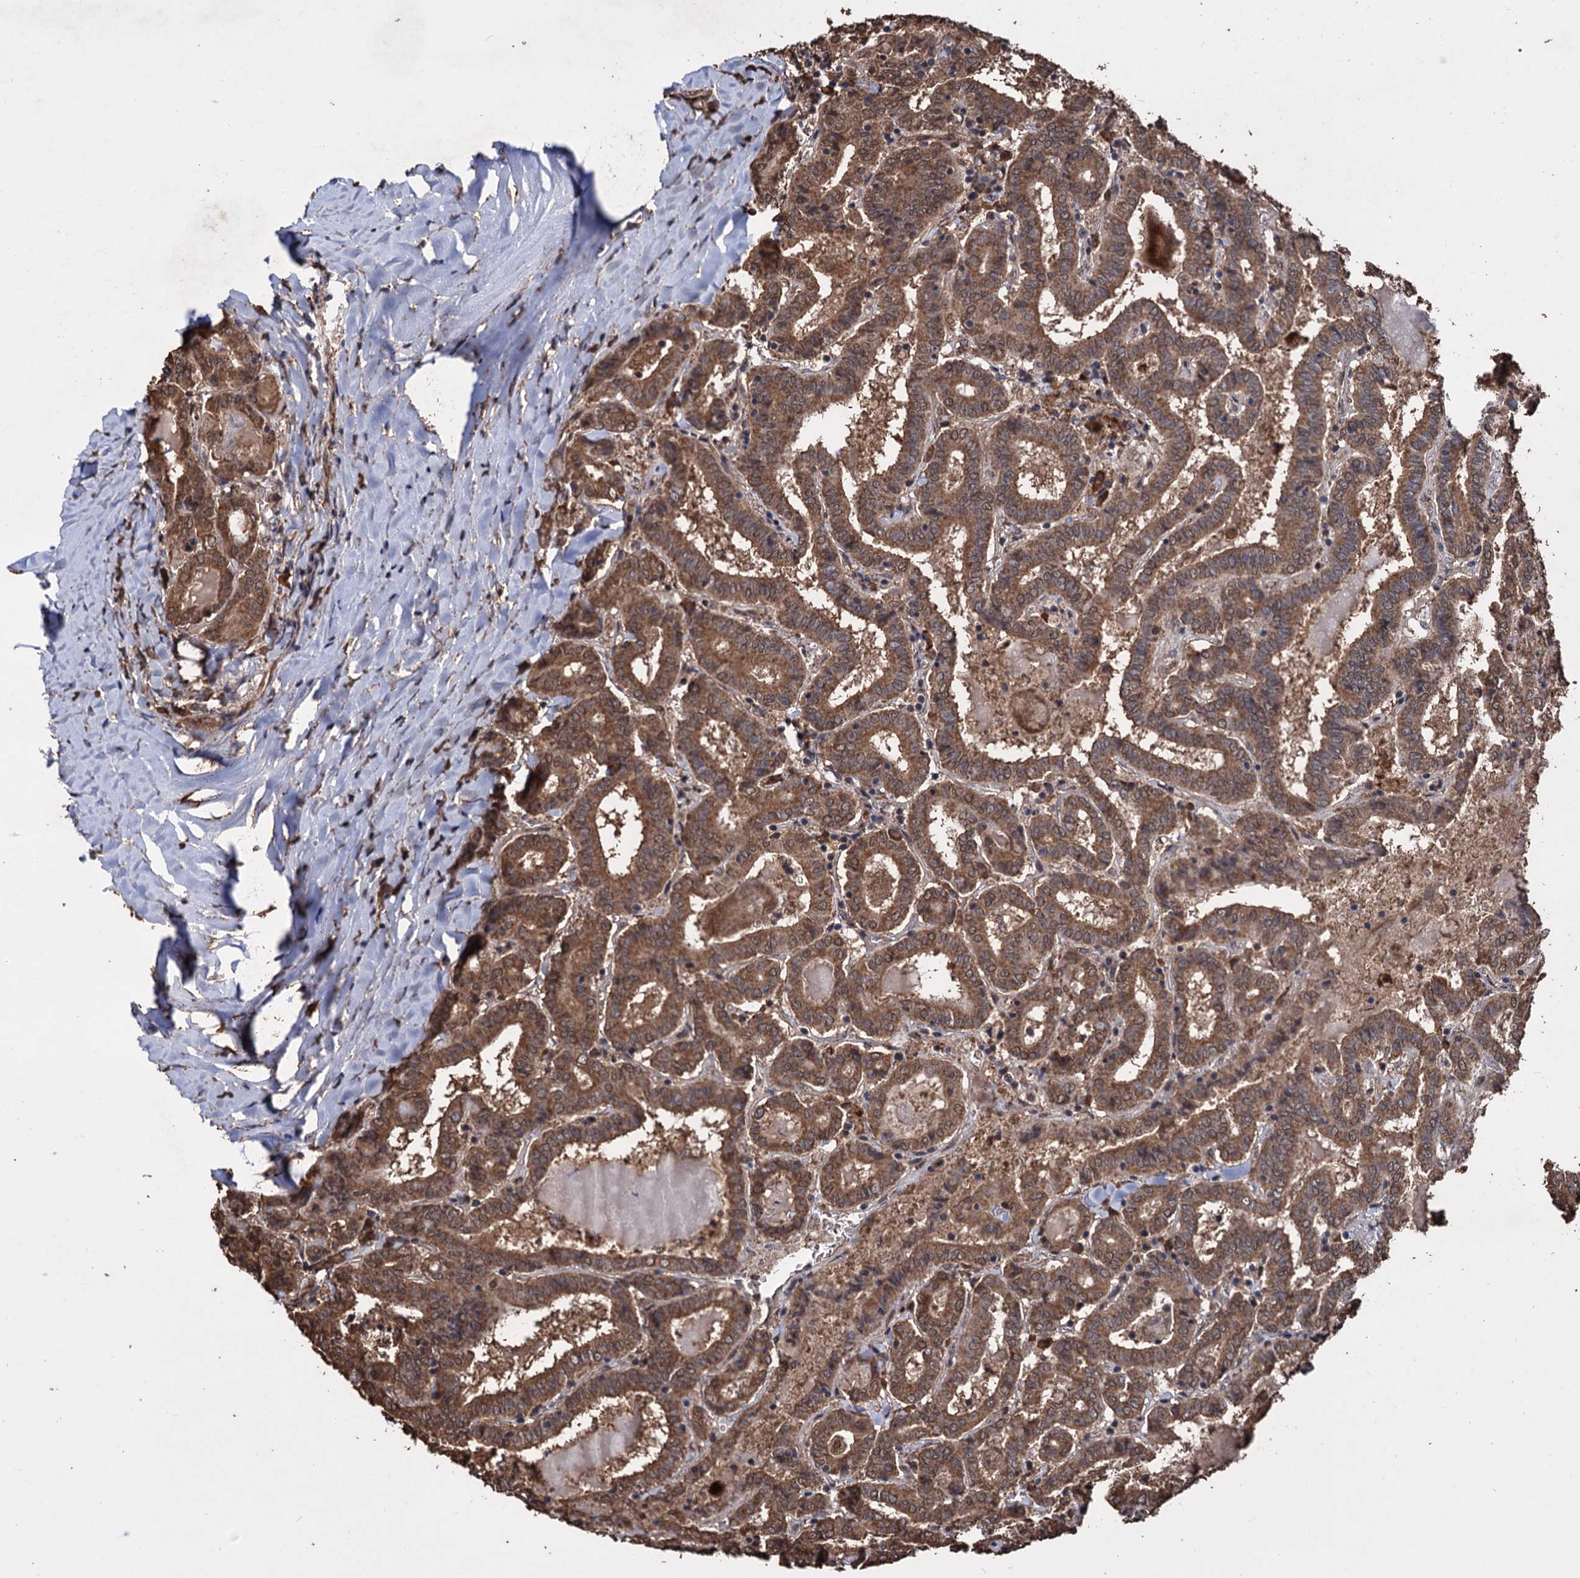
{"staining": {"intensity": "moderate", "quantity": ">75%", "location": "cytoplasmic/membranous,nuclear"}, "tissue": "thyroid cancer", "cell_type": "Tumor cells", "image_type": "cancer", "snomed": [{"axis": "morphology", "description": "Papillary adenocarcinoma, NOS"}, {"axis": "topography", "description": "Thyroid gland"}], "caption": "An image of thyroid cancer stained for a protein exhibits moderate cytoplasmic/membranous and nuclear brown staining in tumor cells. (brown staining indicates protein expression, while blue staining denotes nuclei).", "gene": "TBC1D12", "patient": {"sex": "female", "age": 72}}